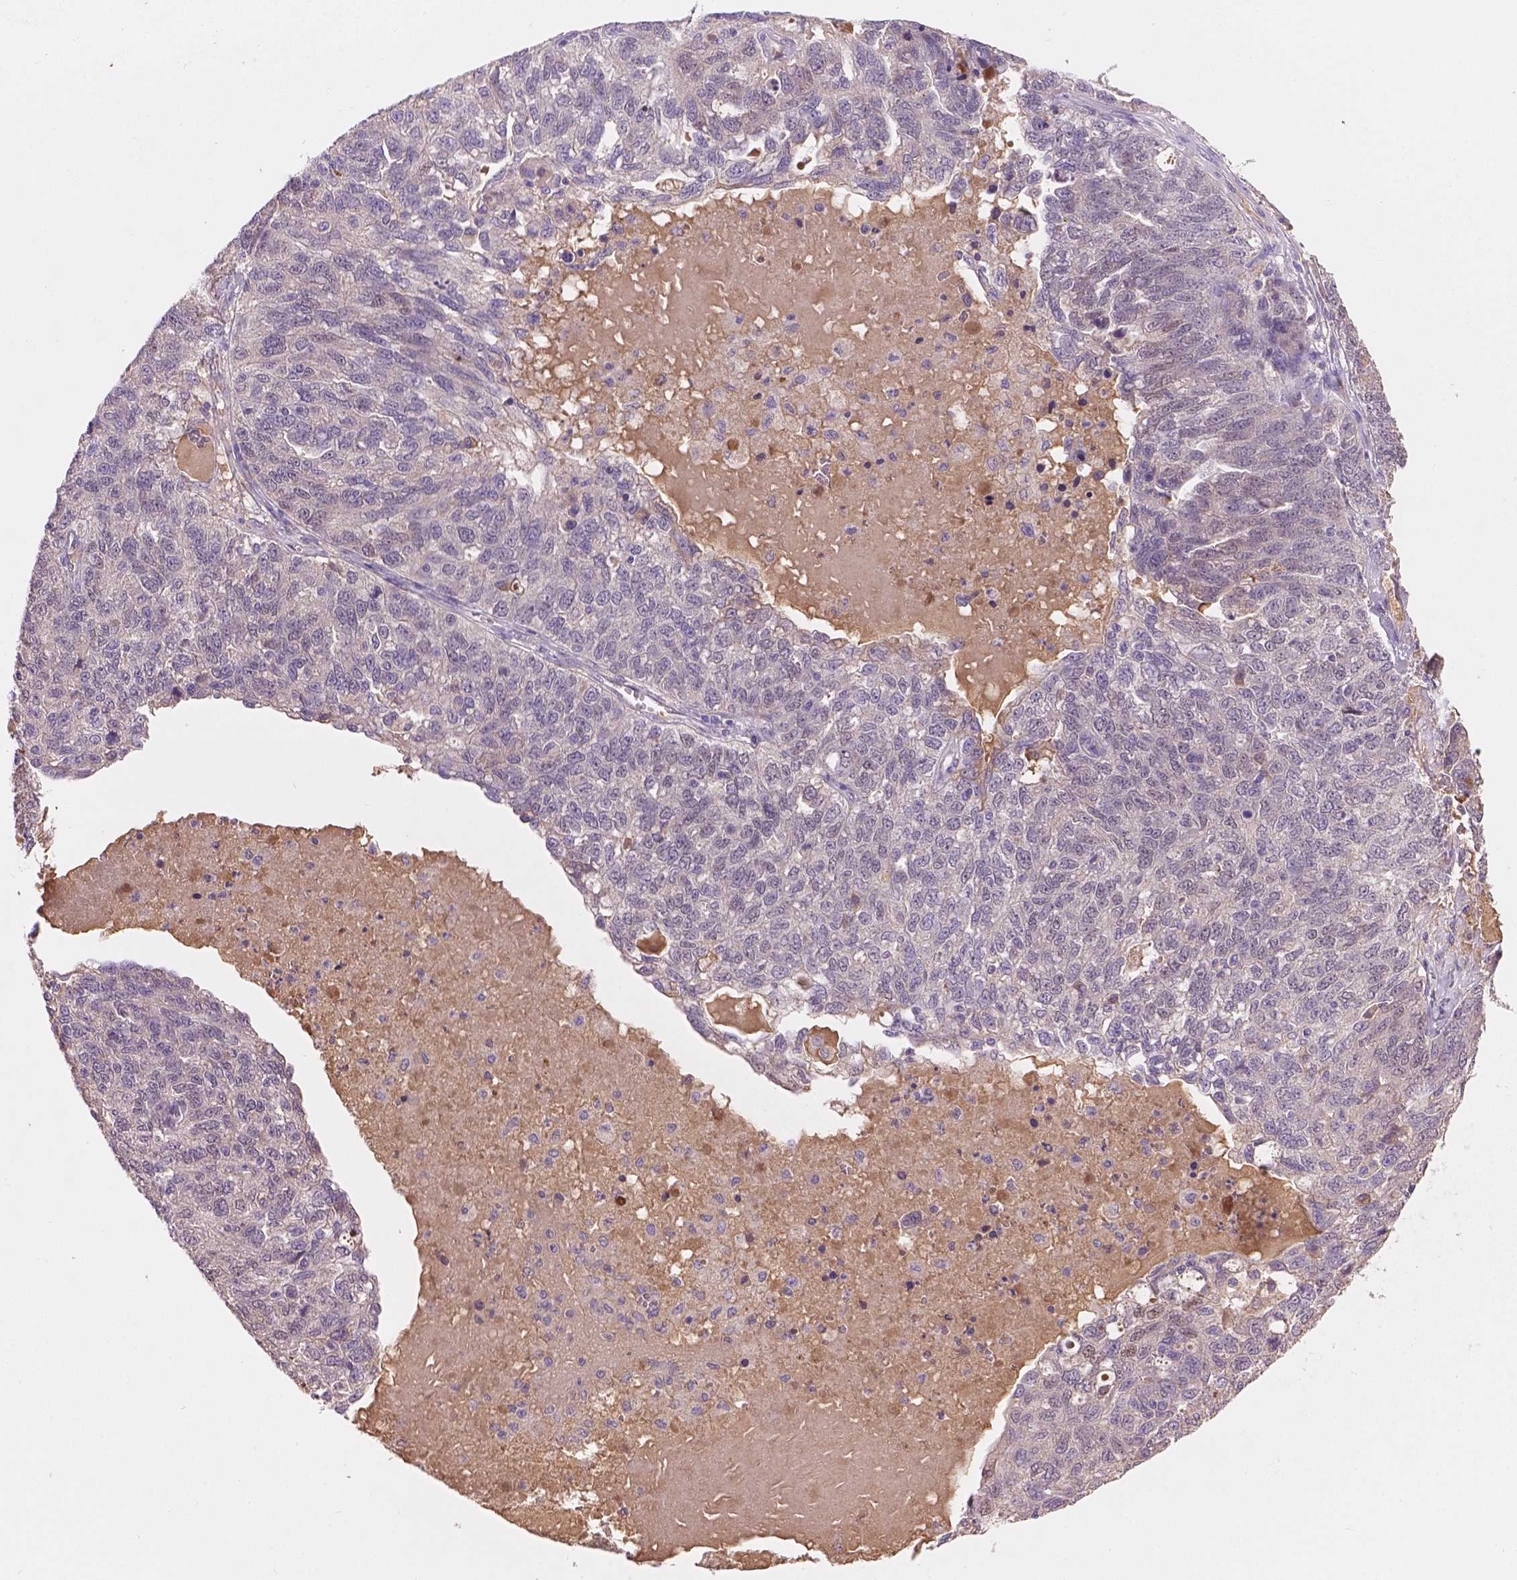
{"staining": {"intensity": "negative", "quantity": "none", "location": "none"}, "tissue": "ovarian cancer", "cell_type": "Tumor cells", "image_type": "cancer", "snomed": [{"axis": "morphology", "description": "Cystadenocarcinoma, serous, NOS"}, {"axis": "topography", "description": "Ovary"}], "caption": "High power microscopy photomicrograph of an immunohistochemistry histopathology image of ovarian serous cystadenocarcinoma, revealing no significant staining in tumor cells.", "gene": "SOX17", "patient": {"sex": "female", "age": 71}}